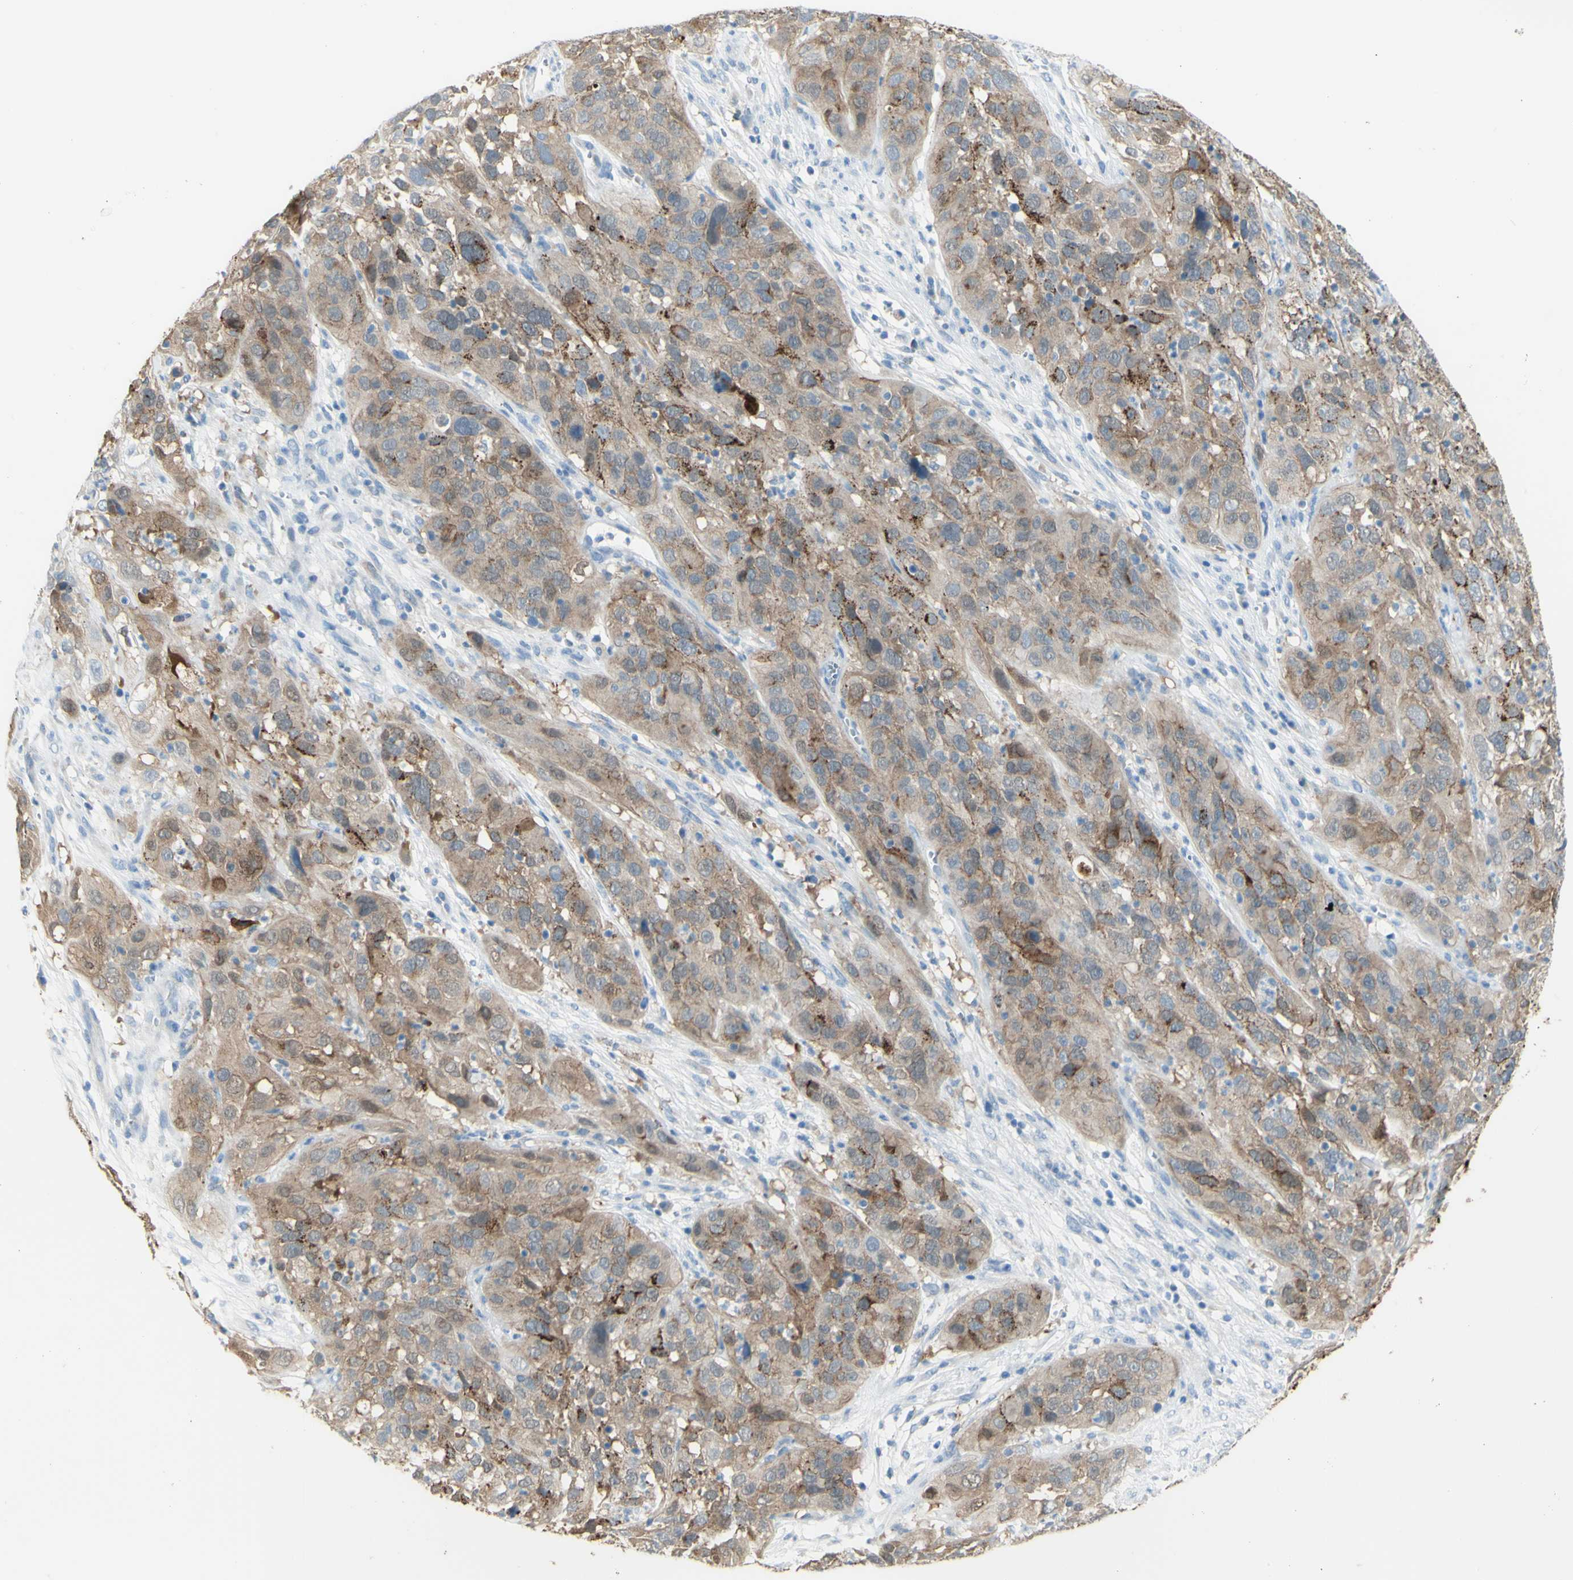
{"staining": {"intensity": "weak", "quantity": ">75%", "location": "cytoplasmic/membranous"}, "tissue": "cervical cancer", "cell_type": "Tumor cells", "image_type": "cancer", "snomed": [{"axis": "morphology", "description": "Squamous cell carcinoma, NOS"}, {"axis": "topography", "description": "Cervix"}], "caption": "IHC staining of cervical cancer, which reveals low levels of weak cytoplasmic/membranous expression in approximately >75% of tumor cells indicating weak cytoplasmic/membranous protein staining. The staining was performed using DAB (brown) for protein detection and nuclei were counterstained in hematoxylin (blue).", "gene": "TSPAN1", "patient": {"sex": "female", "age": 32}}